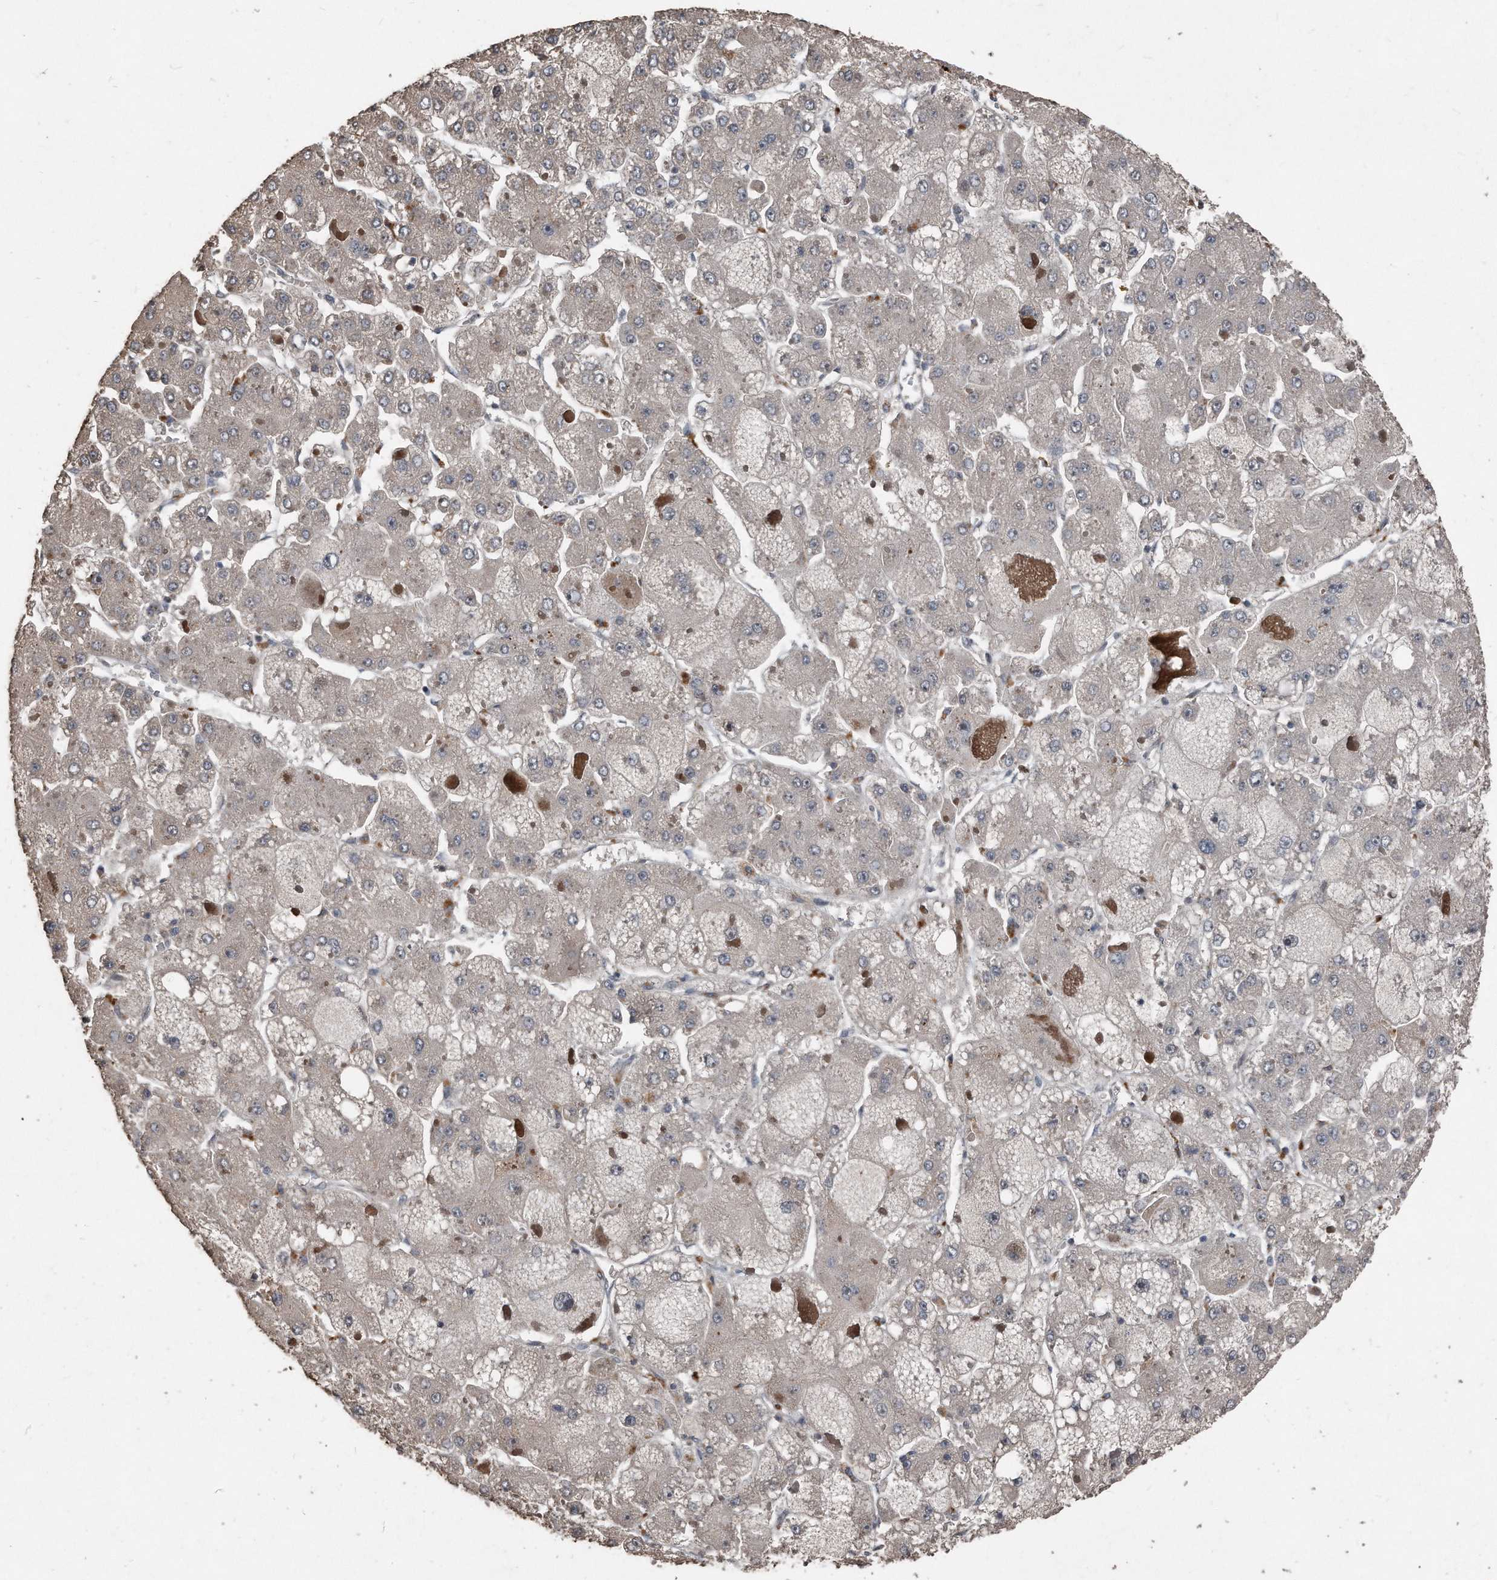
{"staining": {"intensity": "negative", "quantity": "none", "location": "none"}, "tissue": "liver cancer", "cell_type": "Tumor cells", "image_type": "cancer", "snomed": [{"axis": "morphology", "description": "Carcinoma, Hepatocellular, NOS"}, {"axis": "topography", "description": "Liver"}], "caption": "High power microscopy micrograph of an immunohistochemistry micrograph of hepatocellular carcinoma (liver), revealing no significant positivity in tumor cells.", "gene": "ANKRD10", "patient": {"sex": "female", "age": 73}}